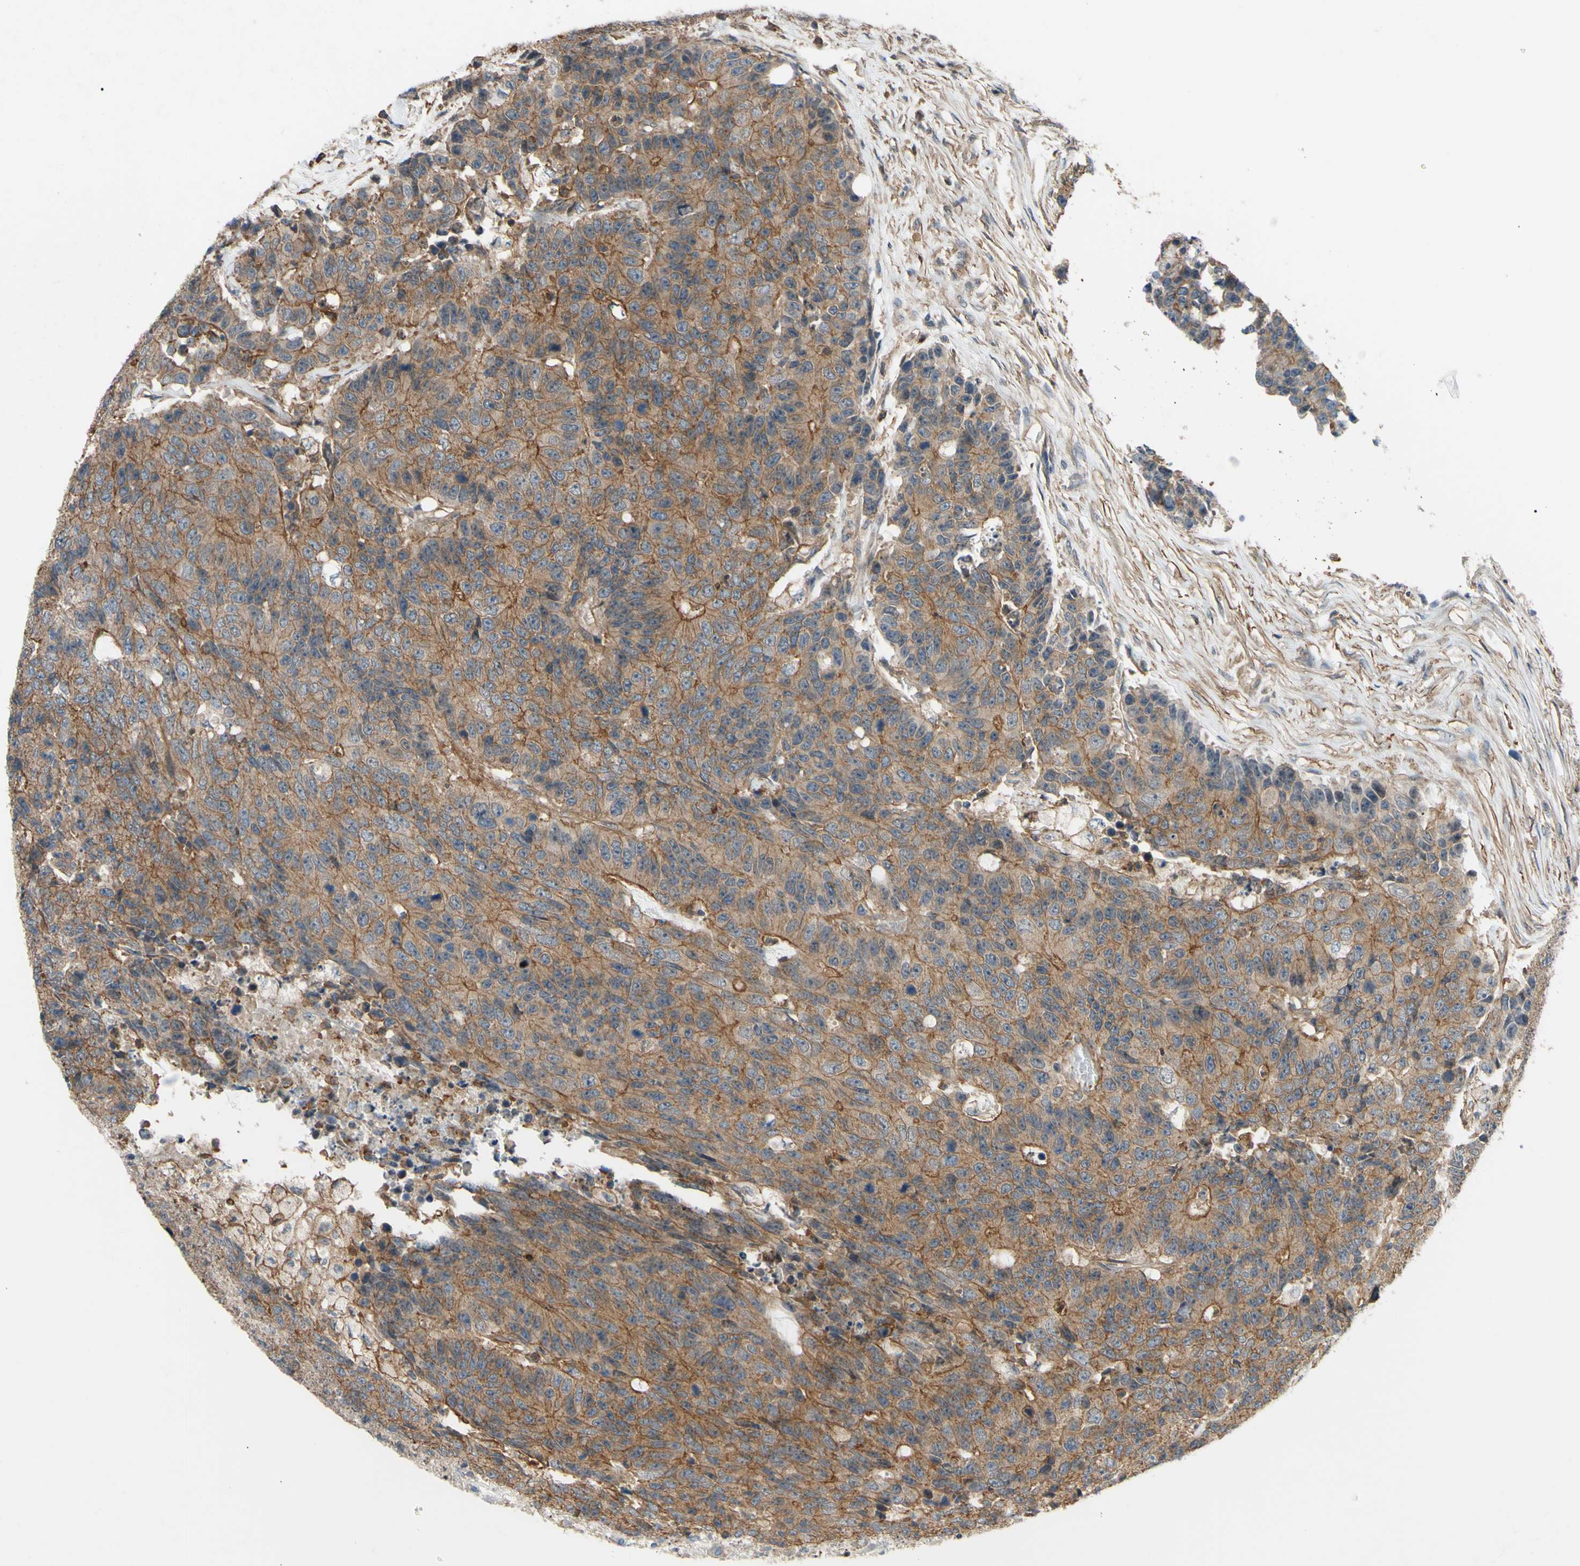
{"staining": {"intensity": "moderate", "quantity": ">75%", "location": "cytoplasmic/membranous"}, "tissue": "colorectal cancer", "cell_type": "Tumor cells", "image_type": "cancer", "snomed": [{"axis": "morphology", "description": "Adenocarcinoma, NOS"}, {"axis": "topography", "description": "Colon"}], "caption": "About >75% of tumor cells in human colorectal cancer exhibit moderate cytoplasmic/membranous protein staining as visualized by brown immunohistochemical staining.", "gene": "ADD3", "patient": {"sex": "female", "age": 86}}